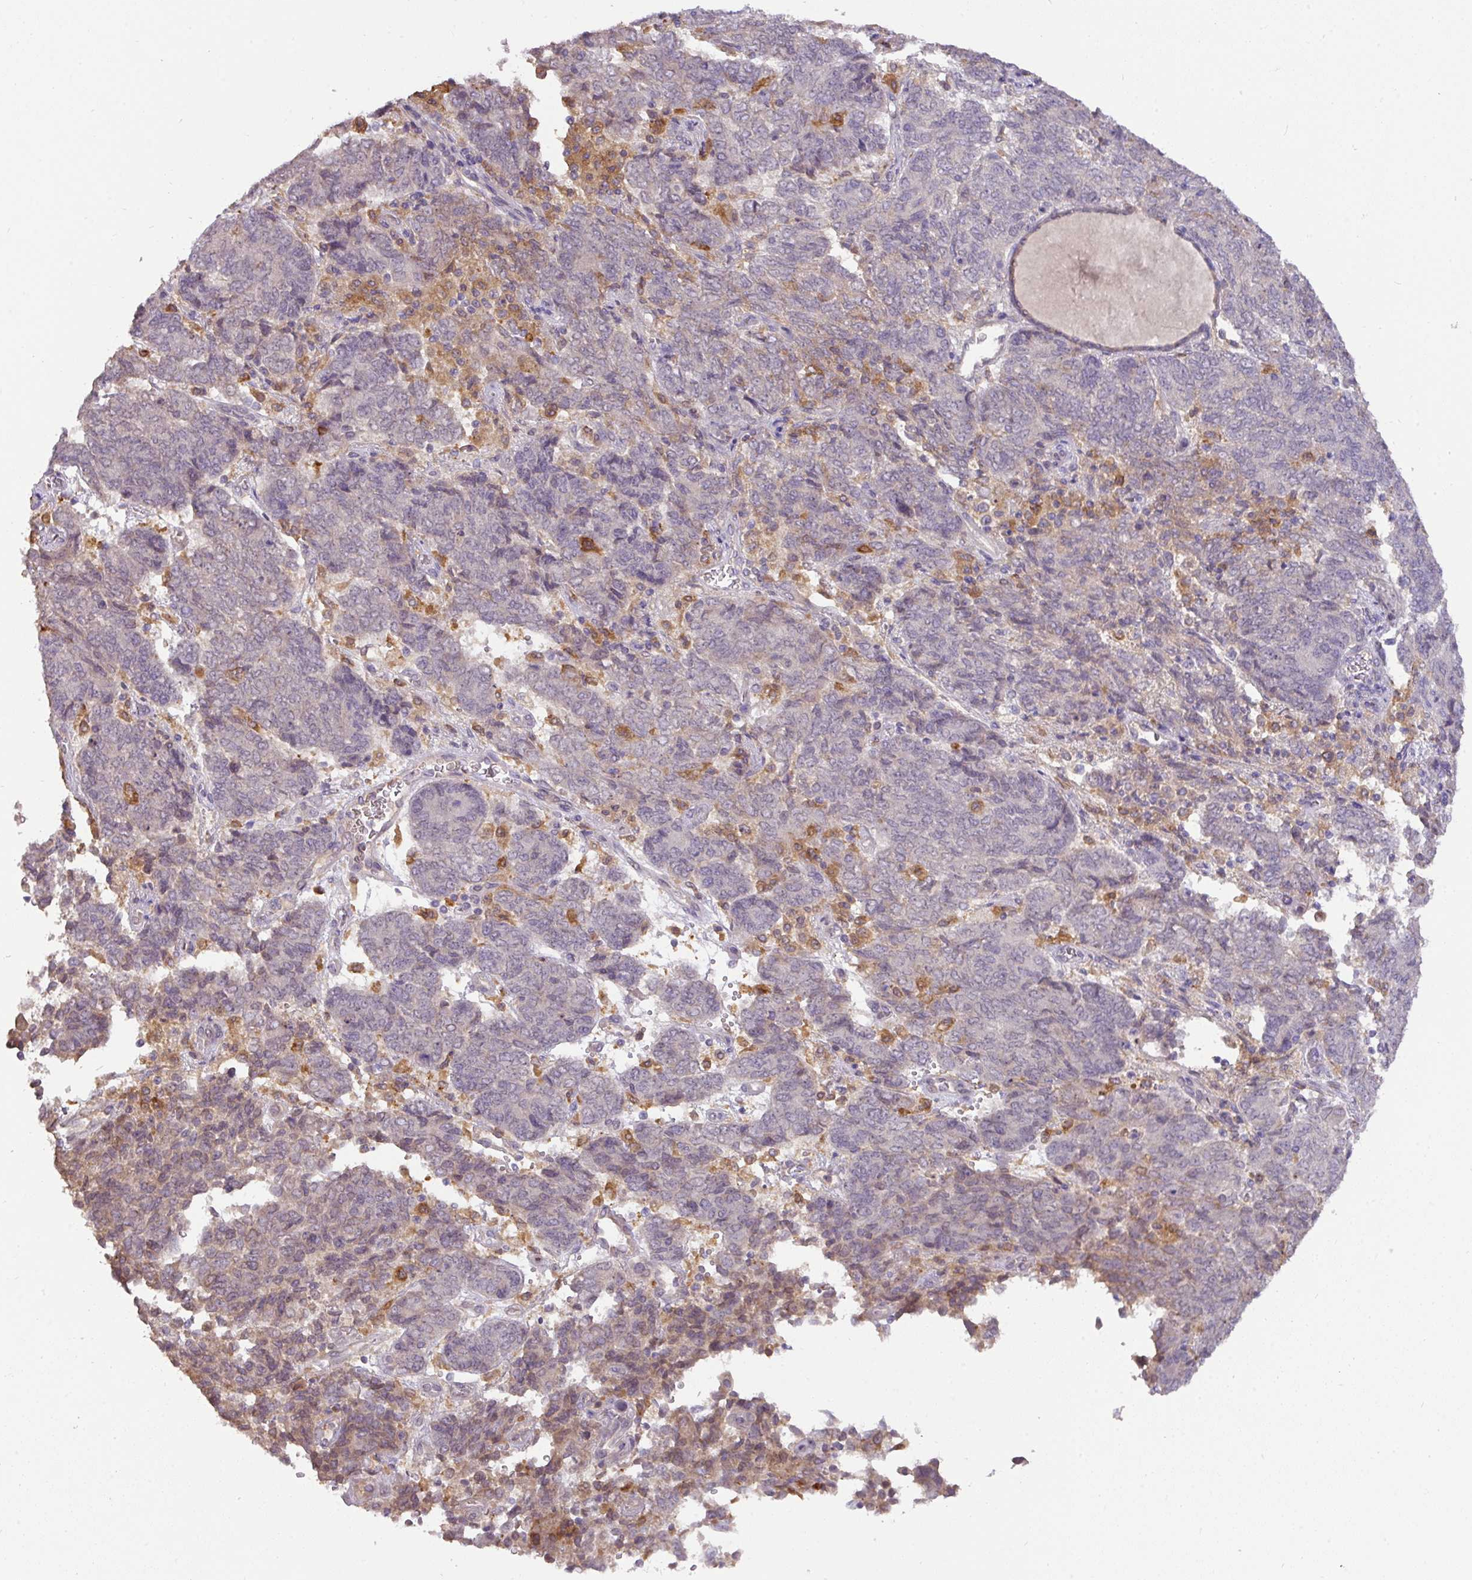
{"staining": {"intensity": "negative", "quantity": "none", "location": "none"}, "tissue": "endometrial cancer", "cell_type": "Tumor cells", "image_type": "cancer", "snomed": [{"axis": "morphology", "description": "Adenocarcinoma, NOS"}, {"axis": "topography", "description": "Endometrium"}], "caption": "Tumor cells show no significant protein positivity in adenocarcinoma (endometrial). (Immunohistochemistry, brightfield microscopy, high magnification).", "gene": "GCNT7", "patient": {"sex": "female", "age": 80}}